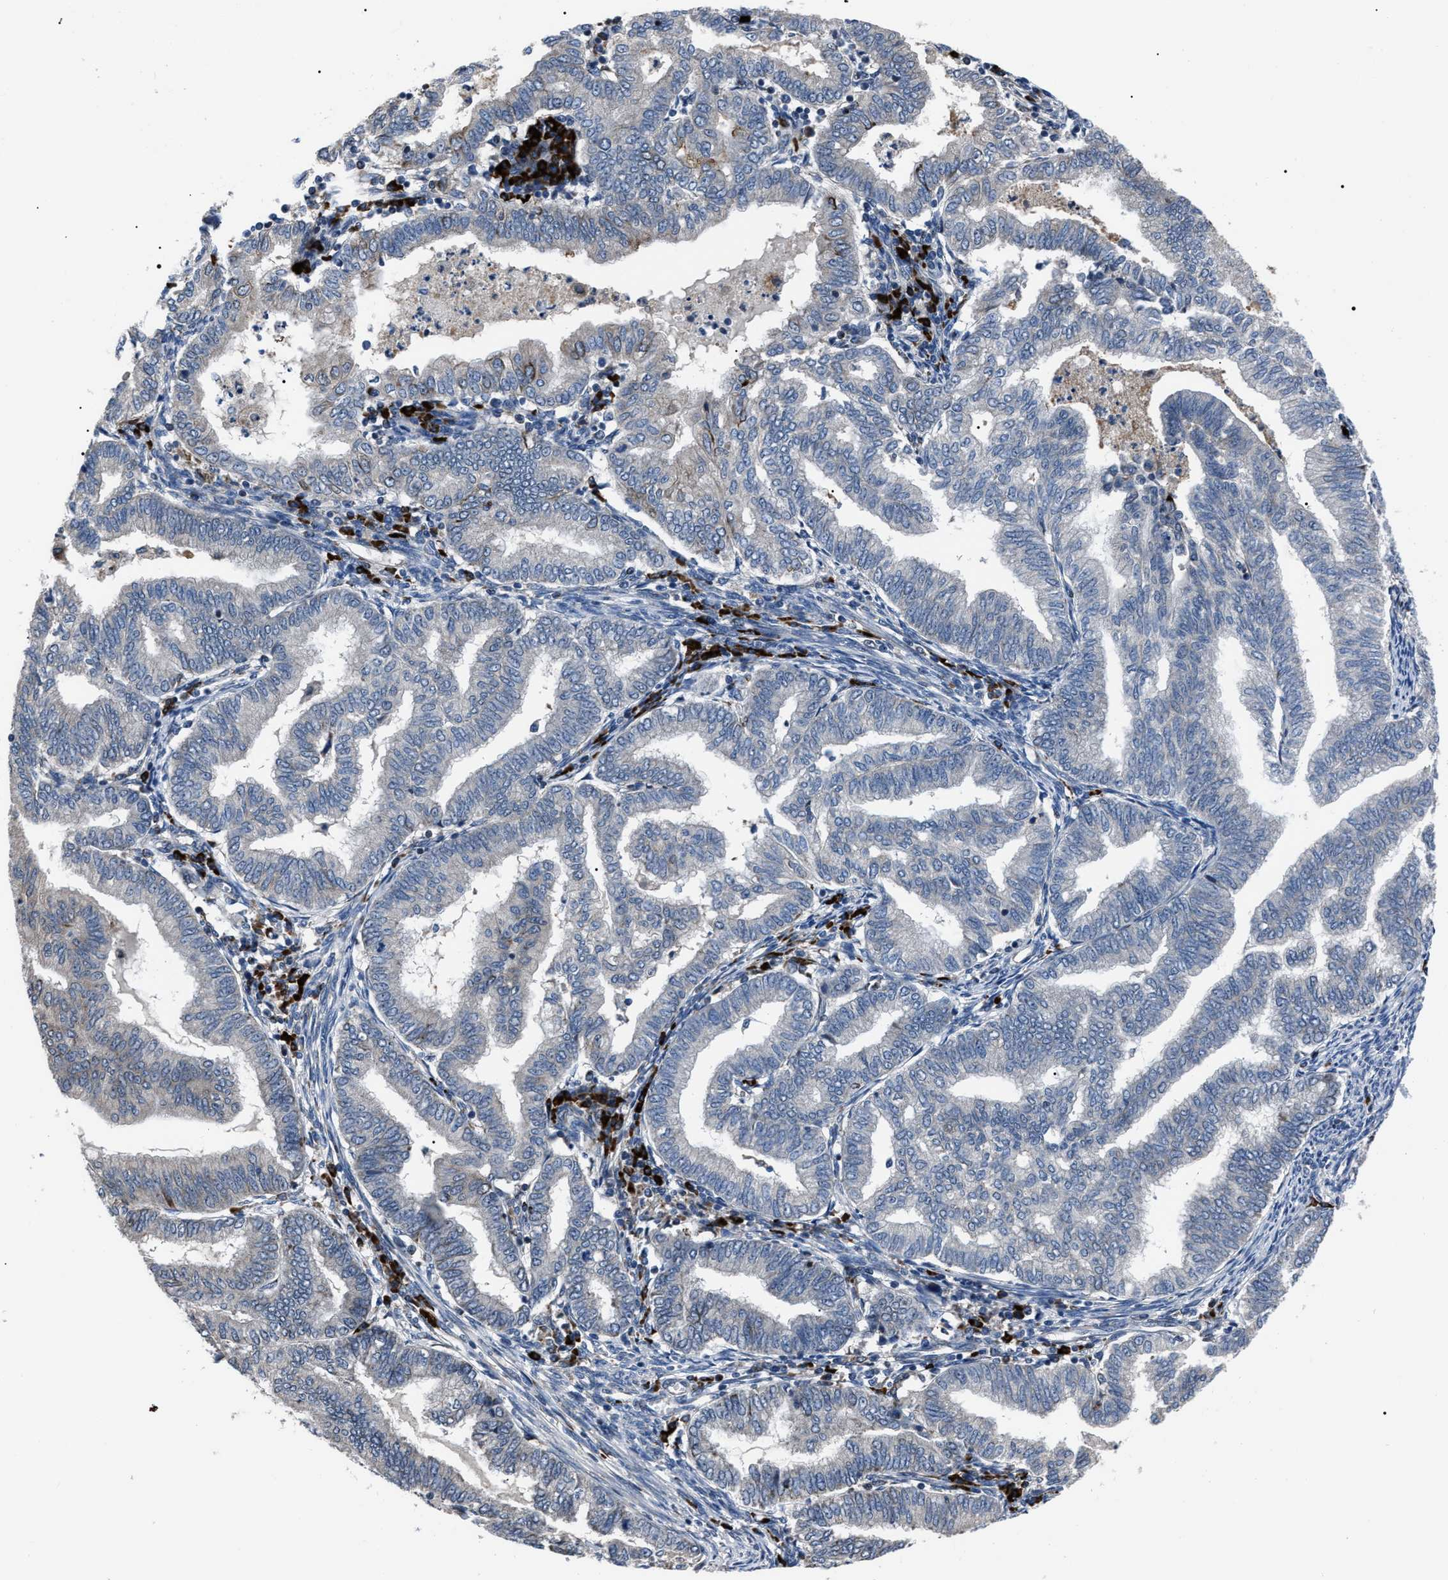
{"staining": {"intensity": "negative", "quantity": "none", "location": "none"}, "tissue": "endometrial cancer", "cell_type": "Tumor cells", "image_type": "cancer", "snomed": [{"axis": "morphology", "description": "Polyp, NOS"}, {"axis": "morphology", "description": "Adenocarcinoma, NOS"}, {"axis": "morphology", "description": "Adenoma, NOS"}, {"axis": "topography", "description": "Endometrium"}], "caption": "Tumor cells show no significant positivity in endometrial cancer (adenoma).", "gene": "LRRC14", "patient": {"sex": "female", "age": 79}}